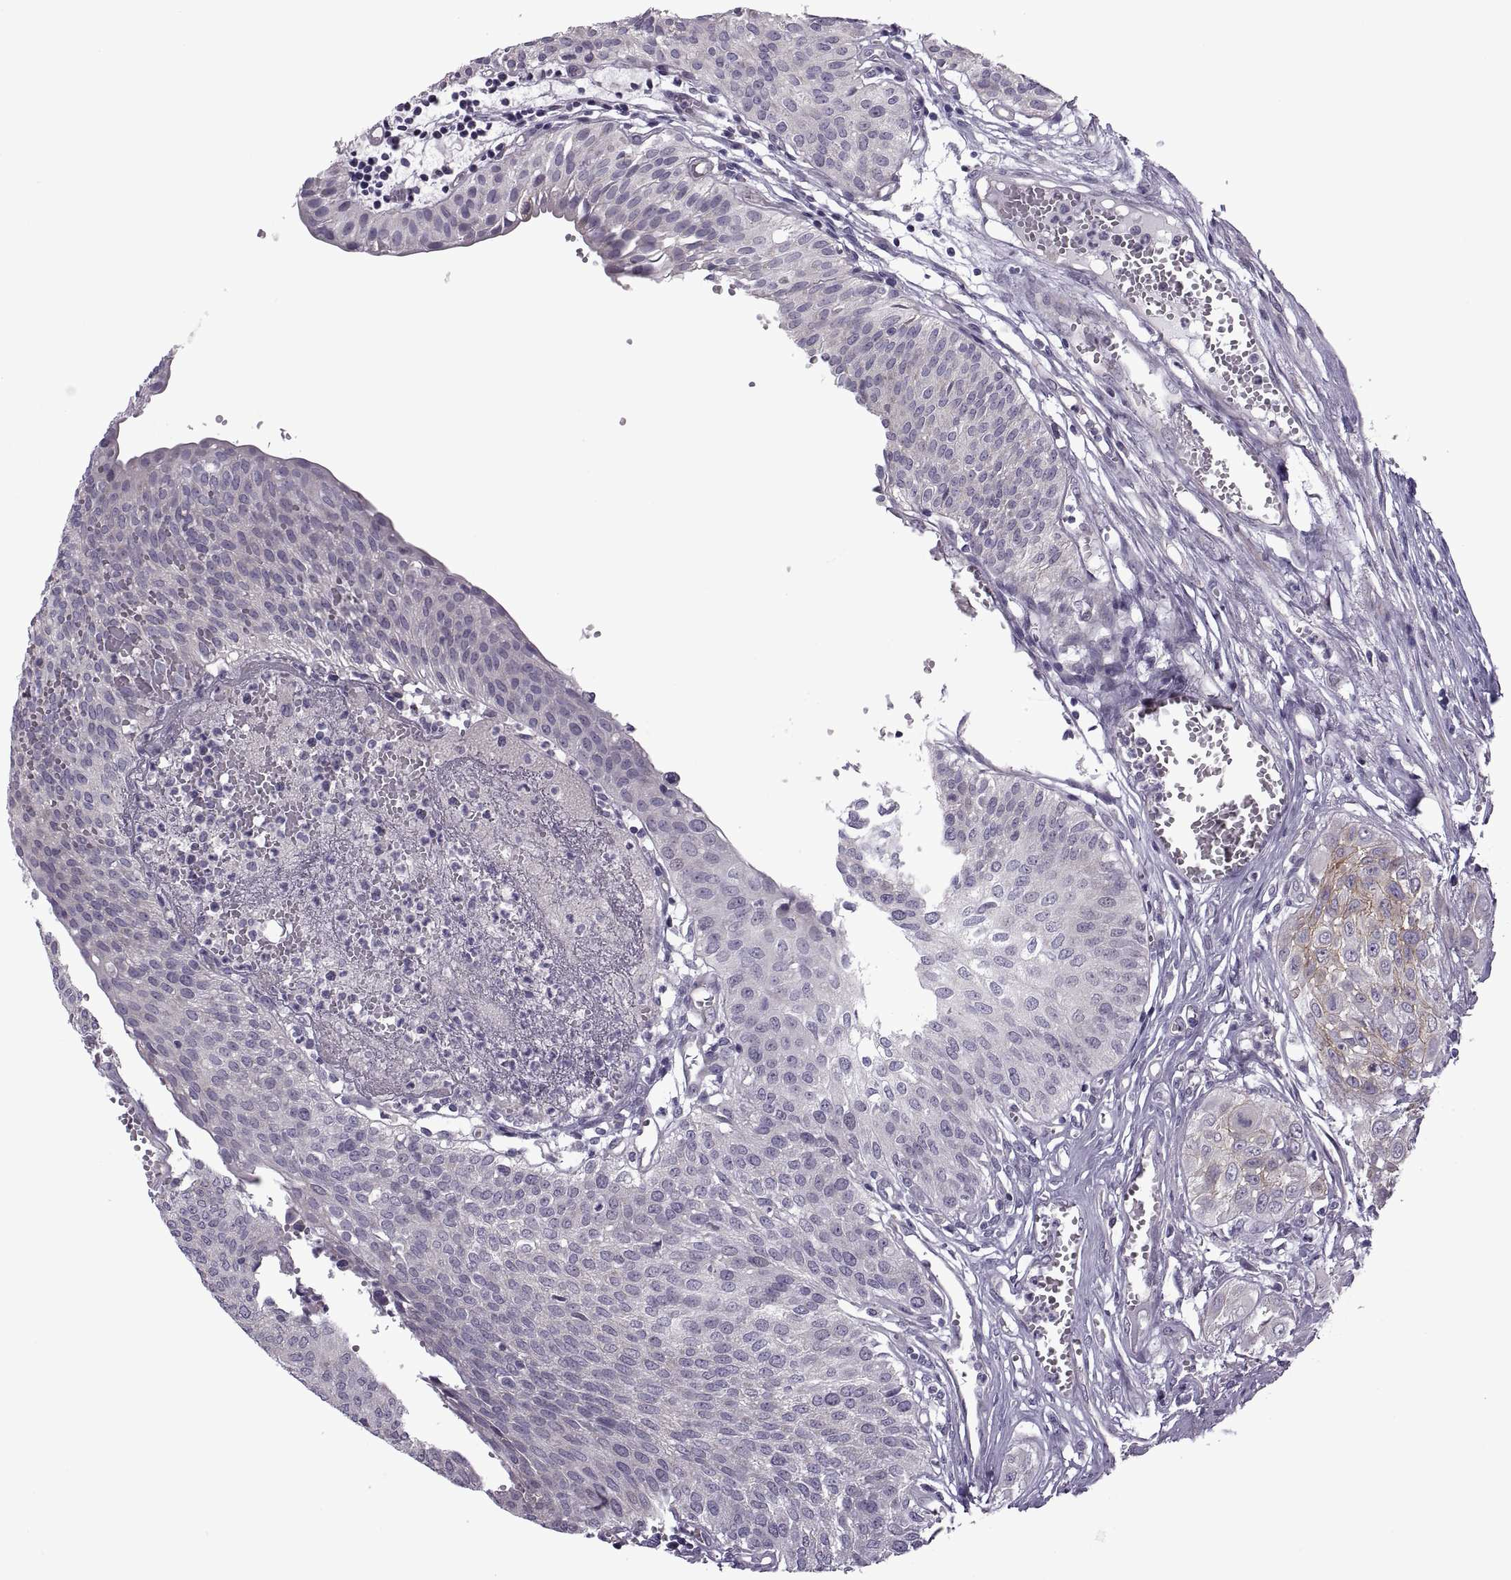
{"staining": {"intensity": "weak", "quantity": "<25%", "location": "cytoplasmic/membranous"}, "tissue": "urothelial cancer", "cell_type": "Tumor cells", "image_type": "cancer", "snomed": [{"axis": "morphology", "description": "Urothelial carcinoma, High grade"}, {"axis": "topography", "description": "Urinary bladder"}], "caption": "Immunohistochemistry of human urothelial cancer reveals no expression in tumor cells. (DAB IHC, high magnification).", "gene": "RIPK4", "patient": {"sex": "male", "age": 57}}